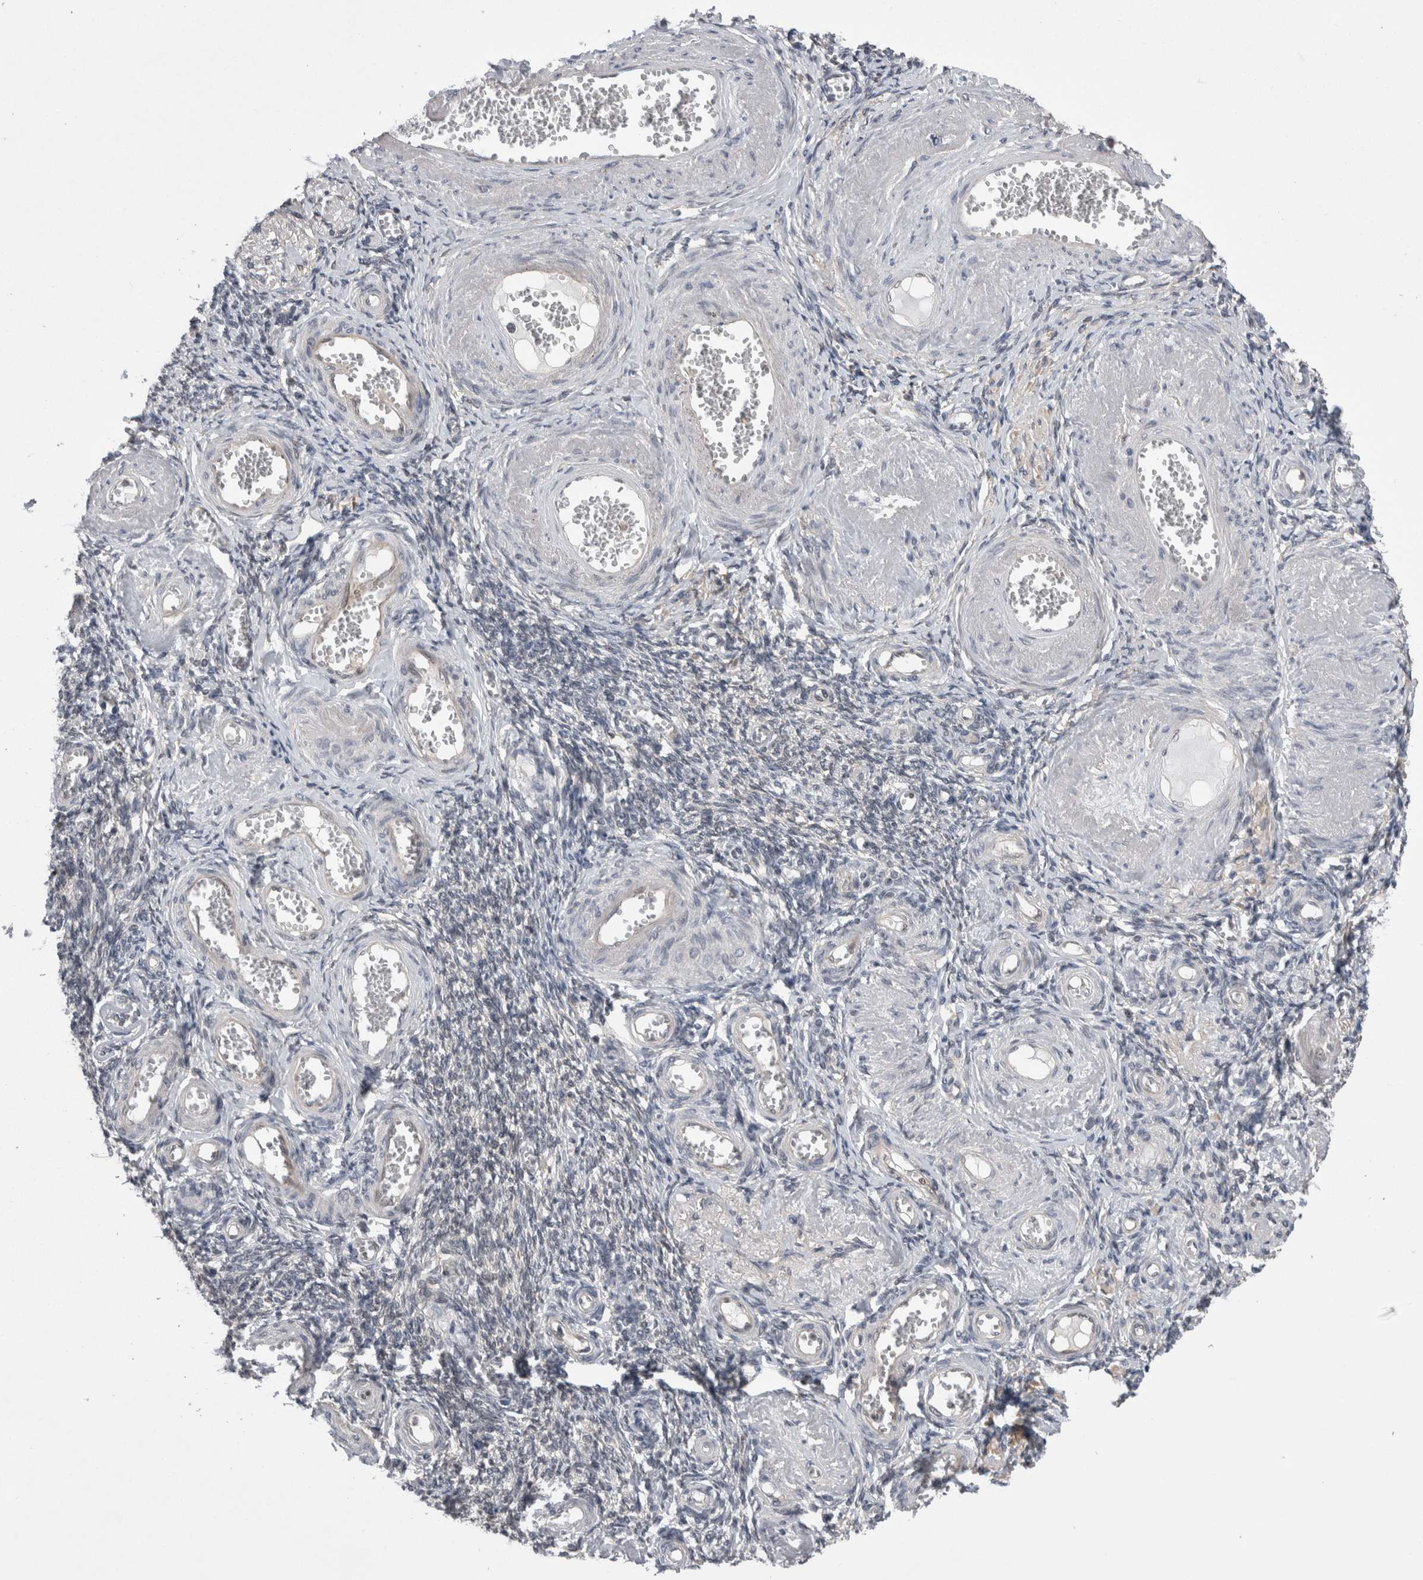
{"staining": {"intensity": "negative", "quantity": "none", "location": "none"}, "tissue": "adipose tissue", "cell_type": "Adipocytes", "image_type": "normal", "snomed": [{"axis": "morphology", "description": "Normal tissue, NOS"}, {"axis": "topography", "description": "Vascular tissue"}, {"axis": "topography", "description": "Fallopian tube"}, {"axis": "topography", "description": "Ovary"}], "caption": "Immunohistochemistry micrograph of unremarkable human adipose tissue stained for a protein (brown), which shows no staining in adipocytes.", "gene": "ZNF341", "patient": {"sex": "female", "age": 67}}